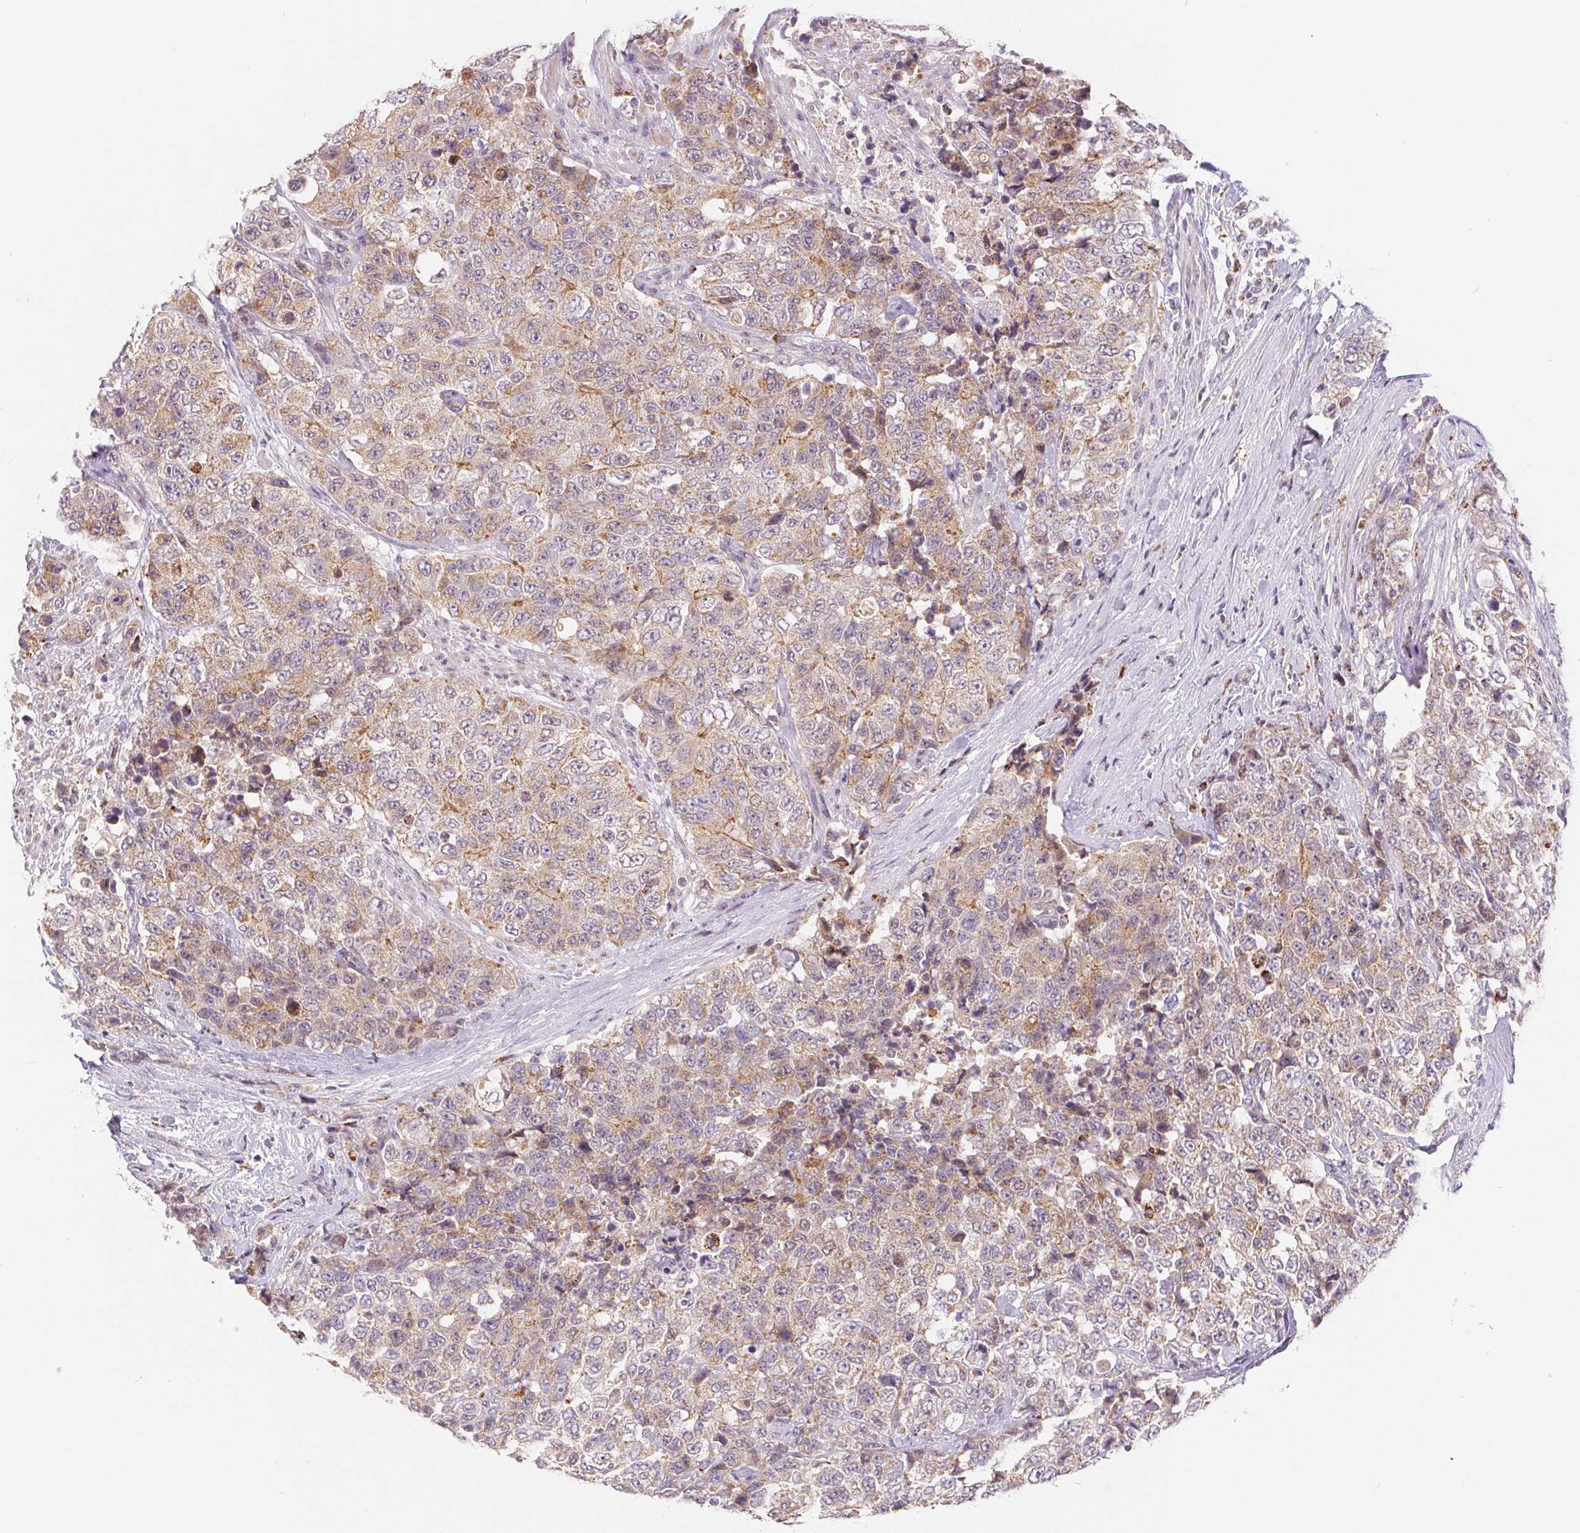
{"staining": {"intensity": "weak", "quantity": "<25%", "location": "cytoplasmic/membranous"}, "tissue": "urothelial cancer", "cell_type": "Tumor cells", "image_type": "cancer", "snomed": [{"axis": "morphology", "description": "Urothelial carcinoma, High grade"}, {"axis": "topography", "description": "Urinary bladder"}], "caption": "Photomicrograph shows no protein expression in tumor cells of urothelial carcinoma (high-grade) tissue.", "gene": "EMC6", "patient": {"sex": "female", "age": 78}}